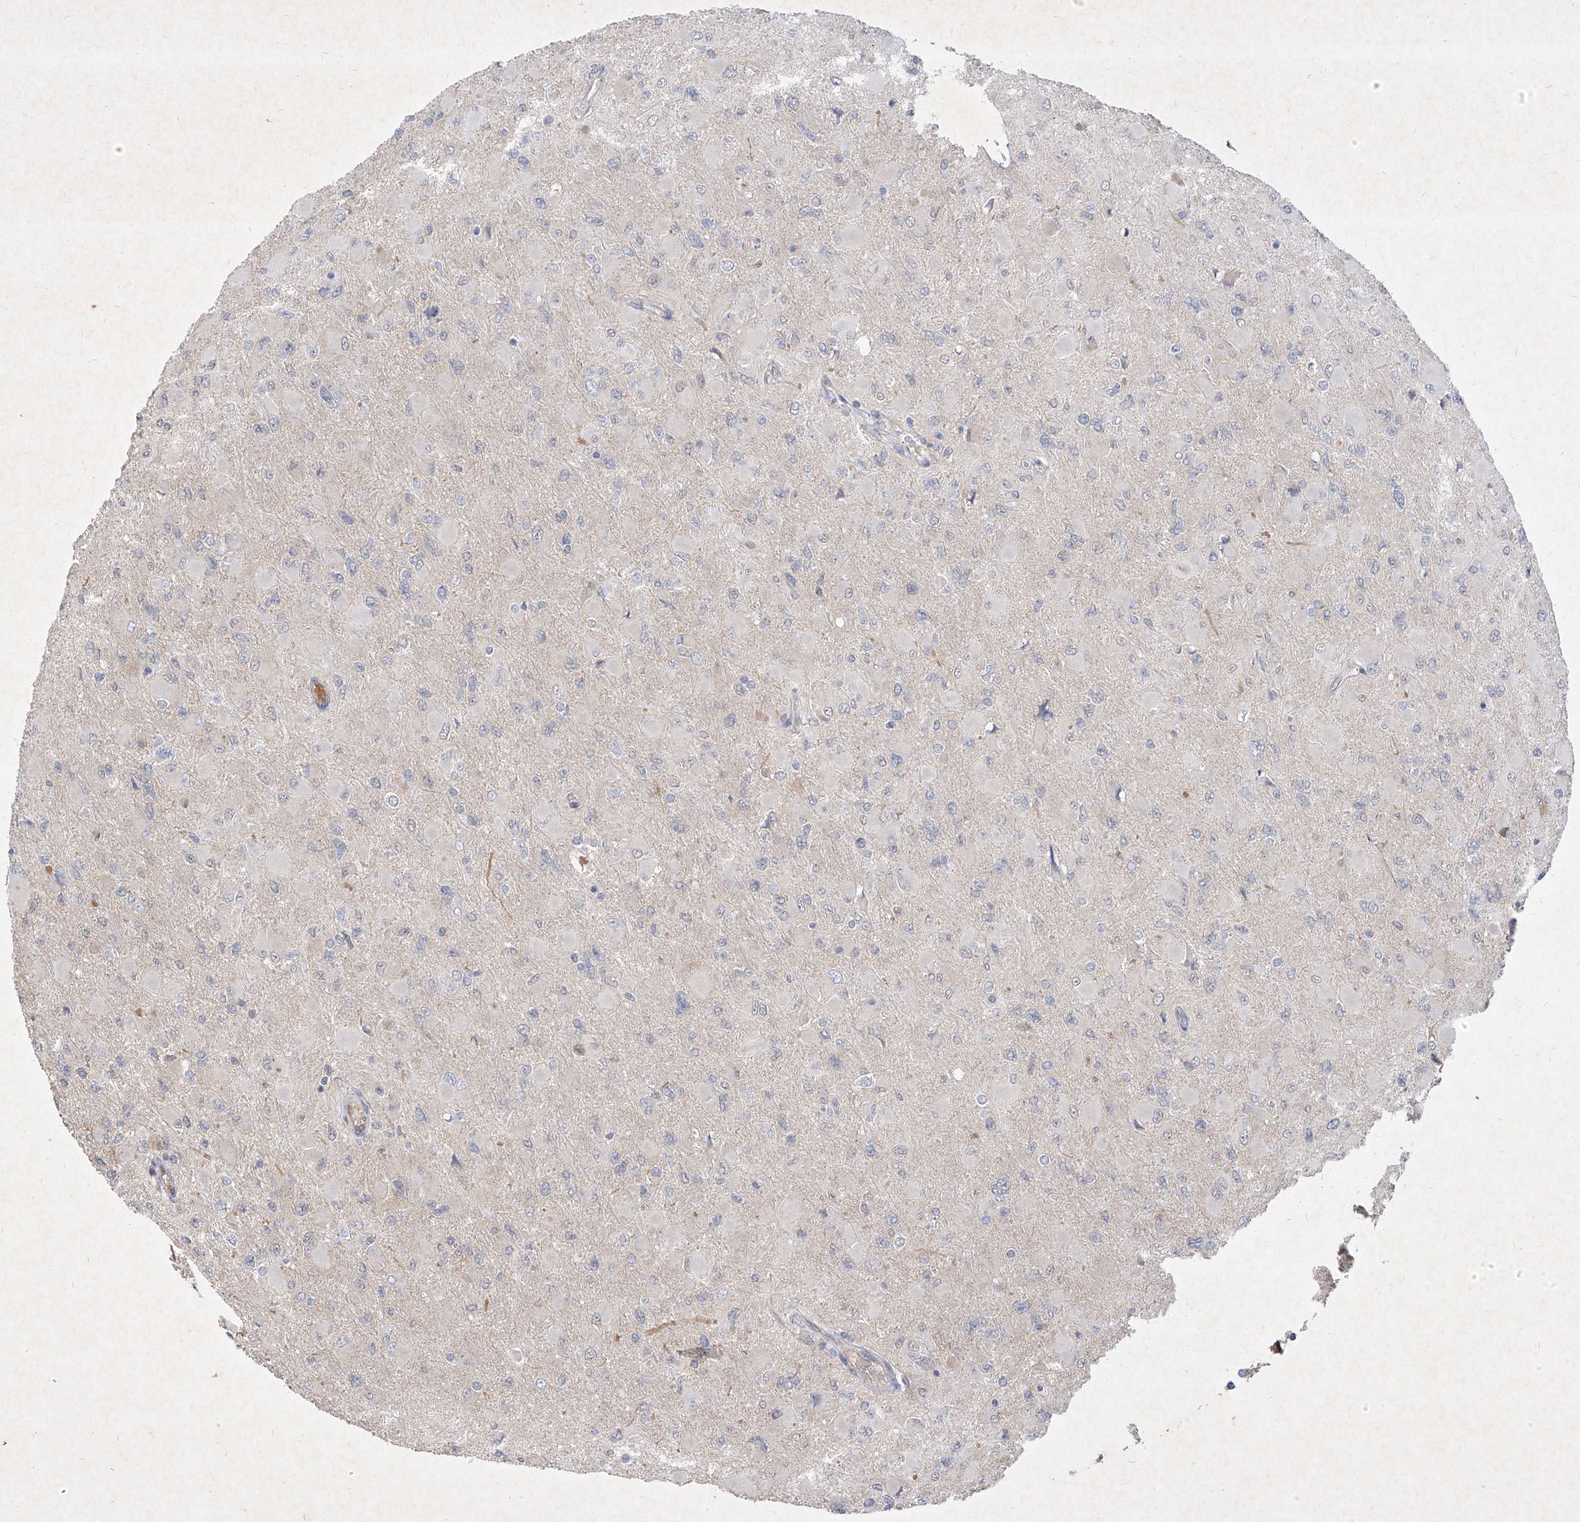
{"staining": {"intensity": "negative", "quantity": "none", "location": "none"}, "tissue": "glioma", "cell_type": "Tumor cells", "image_type": "cancer", "snomed": [{"axis": "morphology", "description": "Glioma, malignant, High grade"}, {"axis": "topography", "description": "Cerebral cortex"}], "caption": "This is an immunohistochemistry (IHC) image of malignant glioma (high-grade). There is no expression in tumor cells.", "gene": "C4A", "patient": {"sex": "female", "age": 36}}